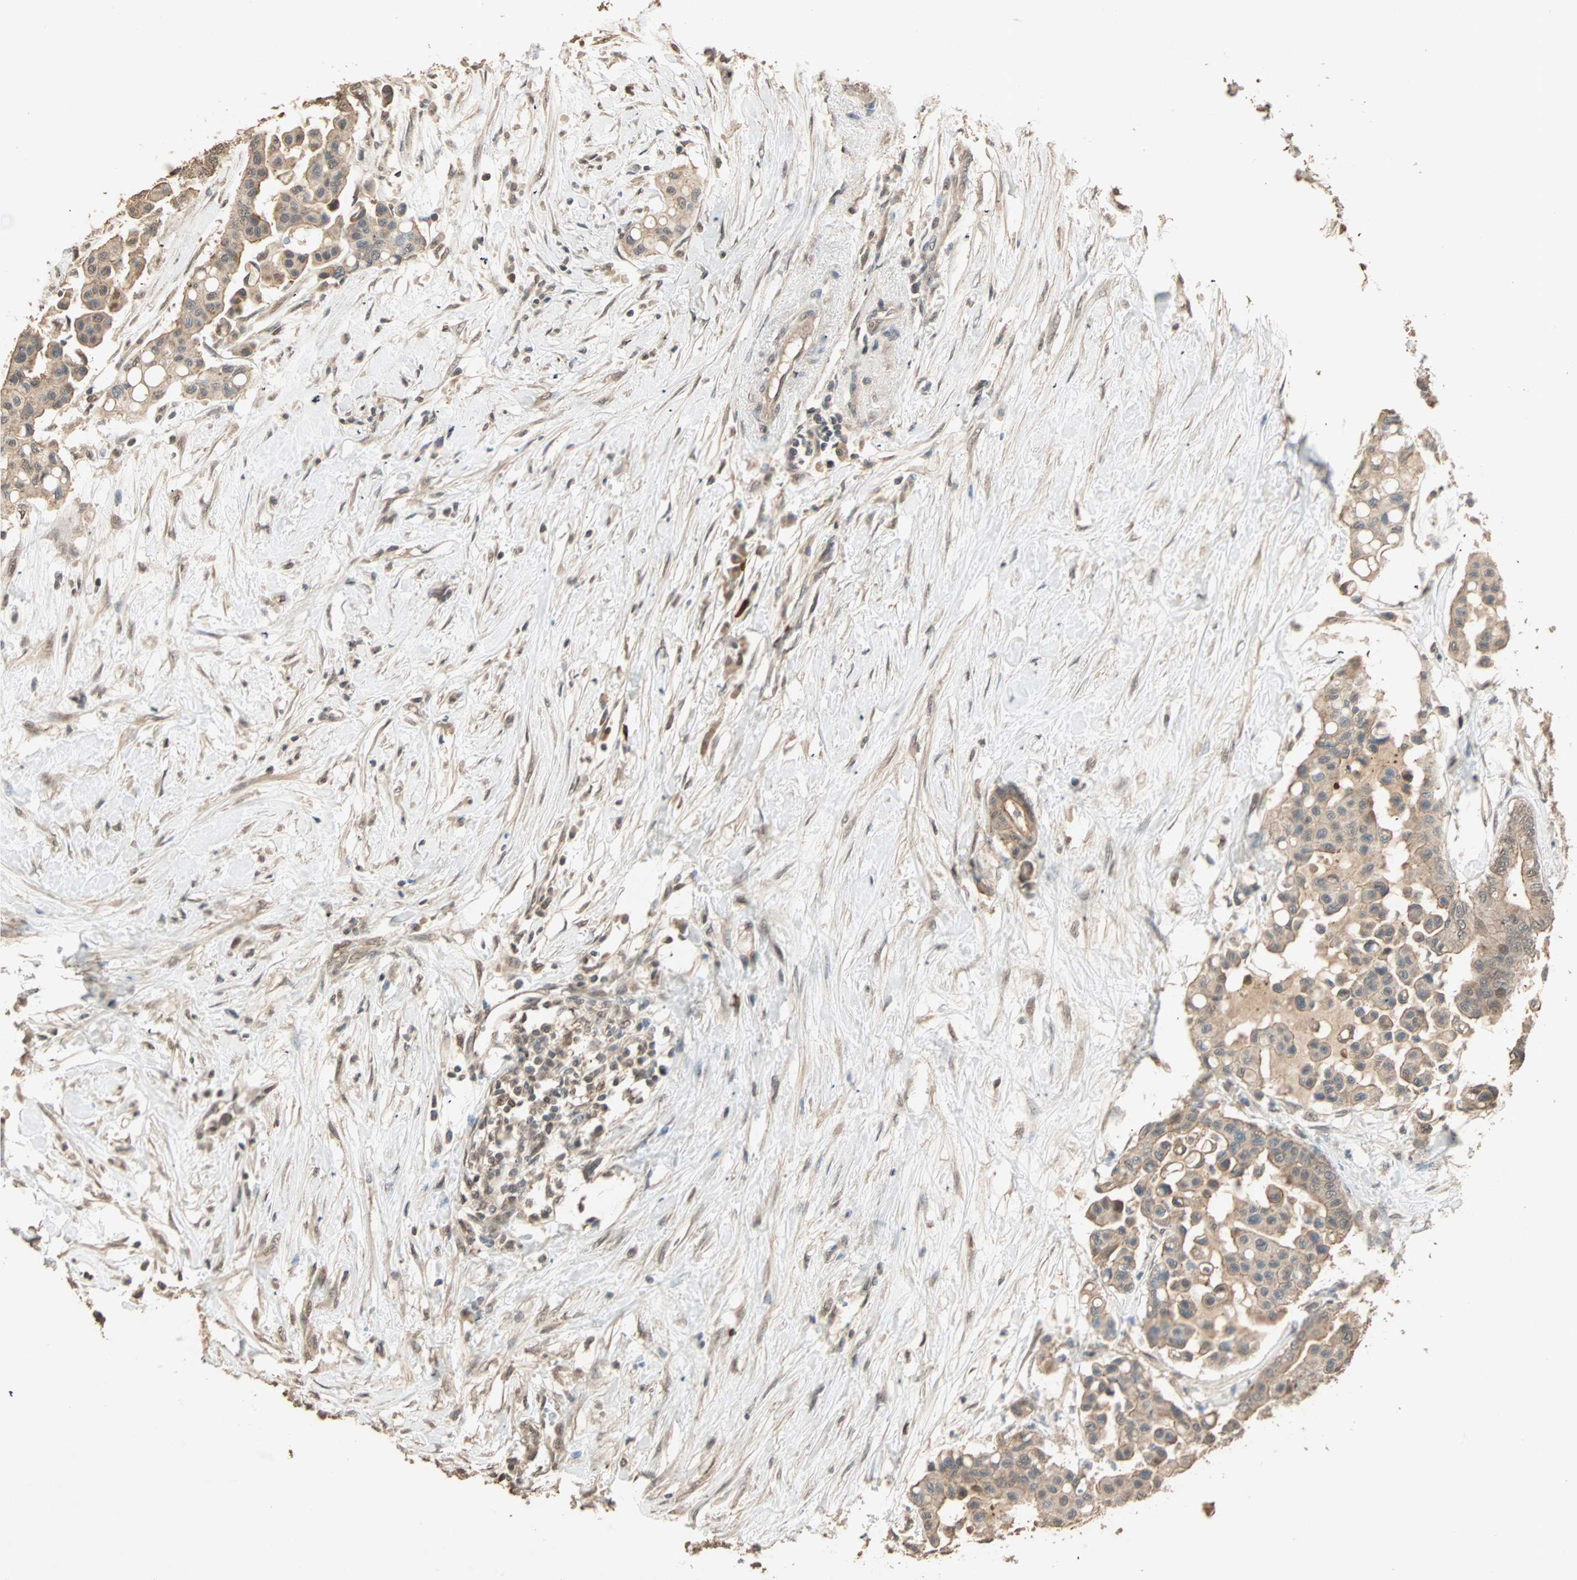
{"staining": {"intensity": "moderate", "quantity": ">75%", "location": "cytoplasmic/membranous,nuclear"}, "tissue": "colorectal cancer", "cell_type": "Tumor cells", "image_type": "cancer", "snomed": [{"axis": "morphology", "description": "Normal tissue, NOS"}, {"axis": "morphology", "description": "Adenocarcinoma, NOS"}, {"axis": "topography", "description": "Colon"}], "caption": "Moderate cytoplasmic/membranous and nuclear expression is appreciated in approximately >75% of tumor cells in colorectal adenocarcinoma.", "gene": "ZBTB33", "patient": {"sex": "male", "age": 82}}